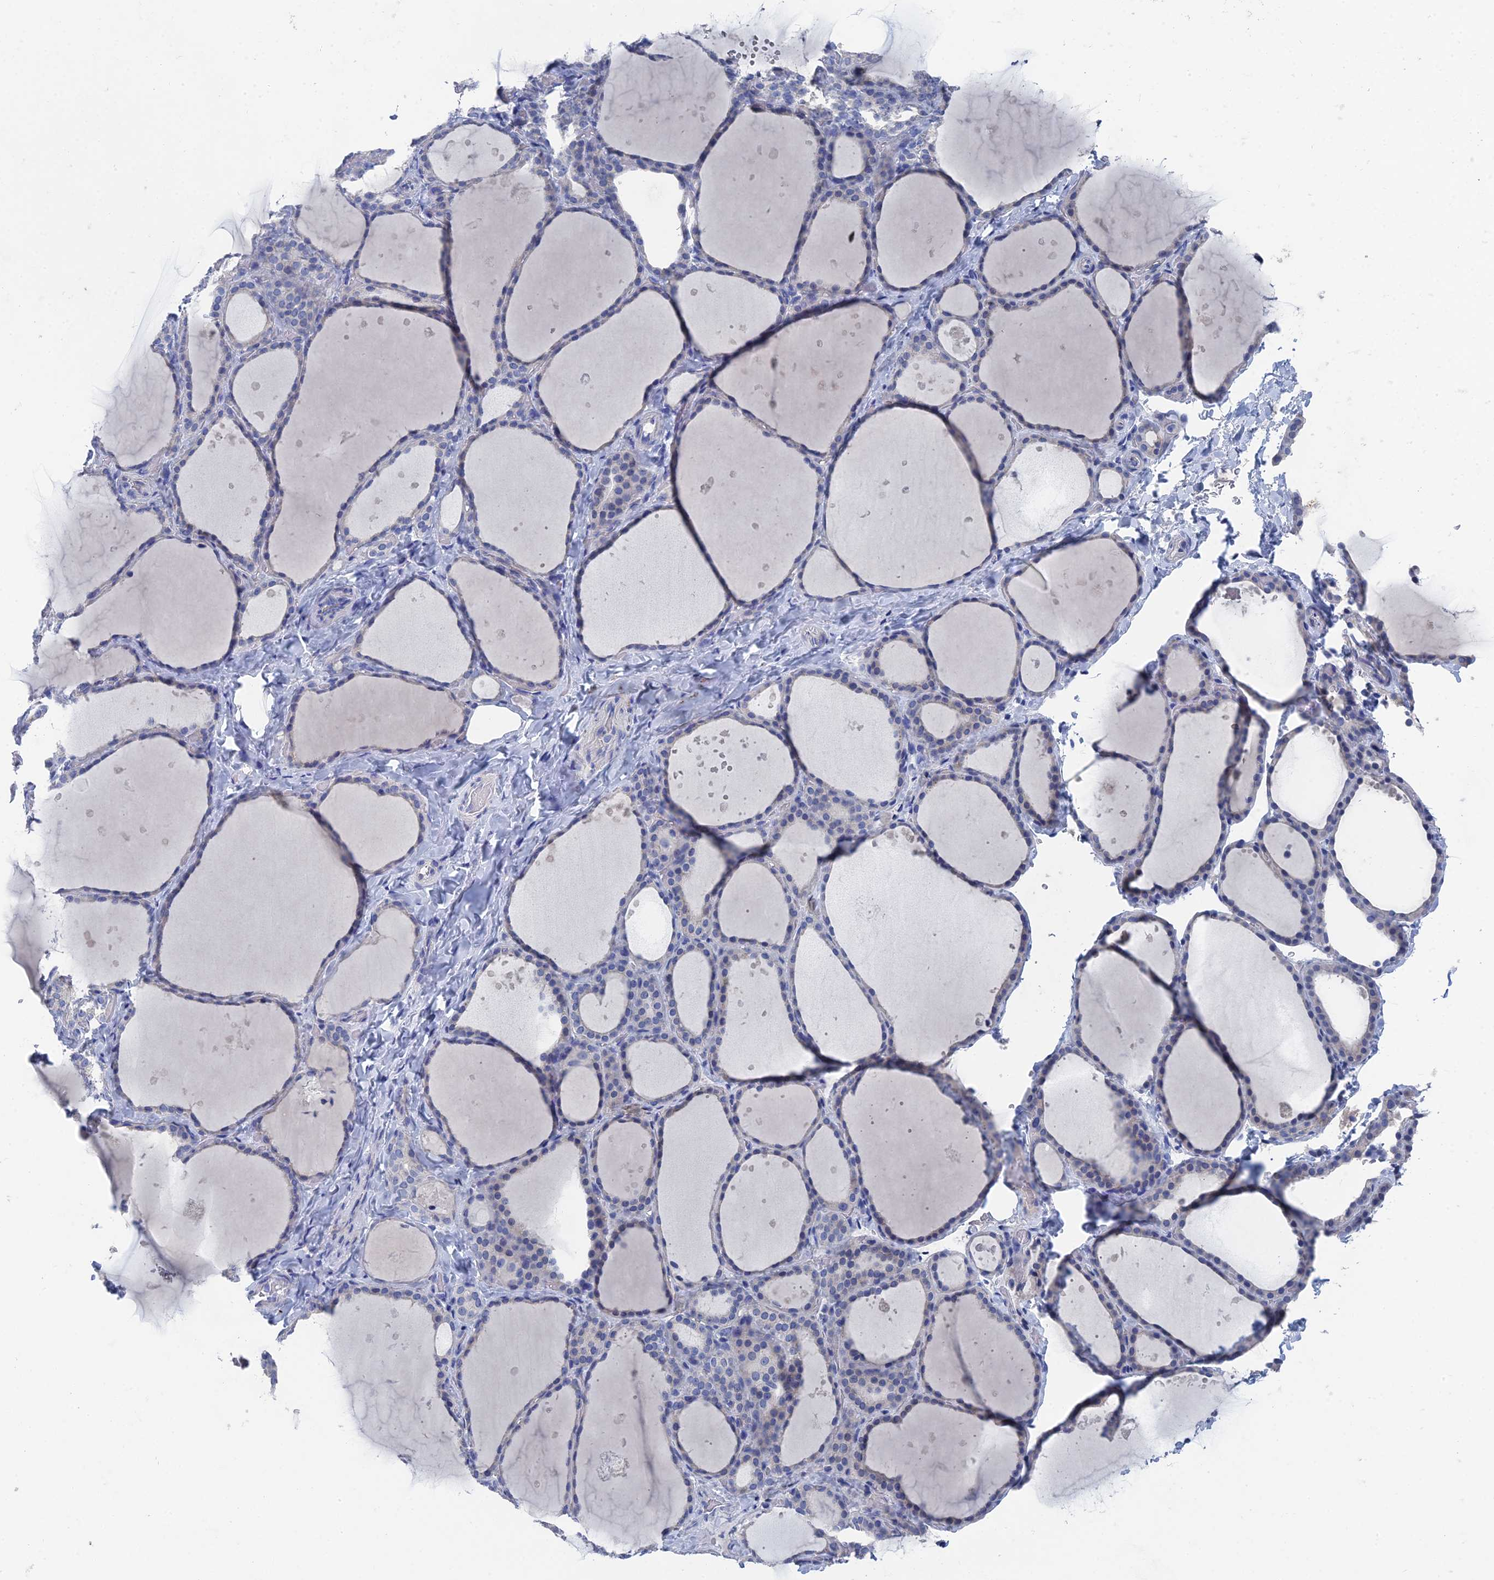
{"staining": {"intensity": "negative", "quantity": "none", "location": "none"}, "tissue": "thyroid gland", "cell_type": "Glandular cells", "image_type": "normal", "snomed": [{"axis": "morphology", "description": "Normal tissue, NOS"}, {"axis": "topography", "description": "Thyroid gland"}], "caption": "Immunohistochemistry (IHC) of benign human thyroid gland shows no staining in glandular cells. The staining is performed using DAB brown chromogen with nuclei counter-stained in using hematoxylin.", "gene": "GFAP", "patient": {"sex": "female", "age": 44}}